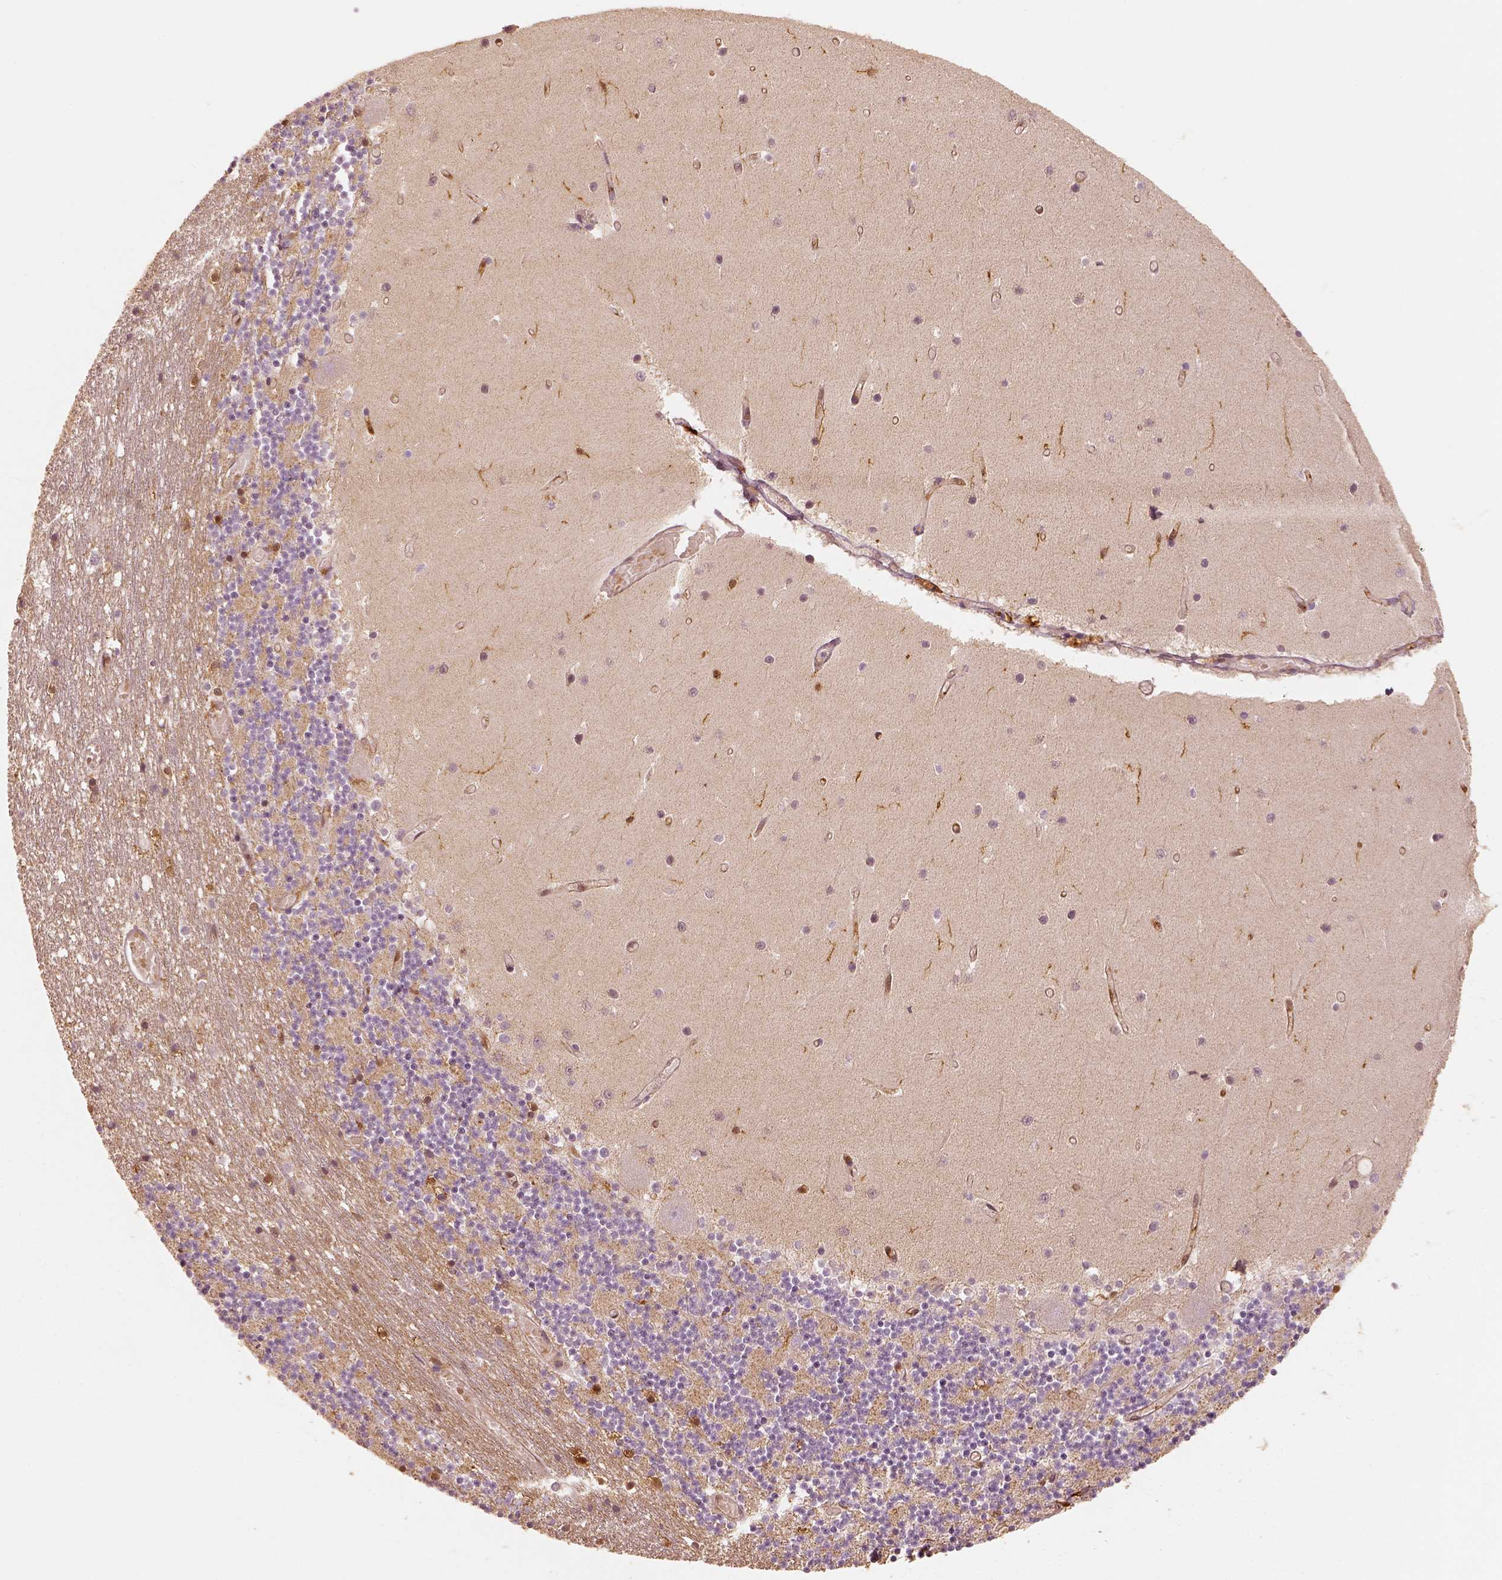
{"staining": {"intensity": "weak", "quantity": ">75%", "location": "cytoplasmic/membranous"}, "tissue": "cerebellum", "cell_type": "Cells in granular layer", "image_type": "normal", "snomed": [{"axis": "morphology", "description": "Normal tissue, NOS"}, {"axis": "topography", "description": "Cerebellum"}], "caption": "This is a photomicrograph of IHC staining of unremarkable cerebellum, which shows weak staining in the cytoplasmic/membranous of cells in granular layer.", "gene": "FSCN1", "patient": {"sex": "female", "age": 28}}